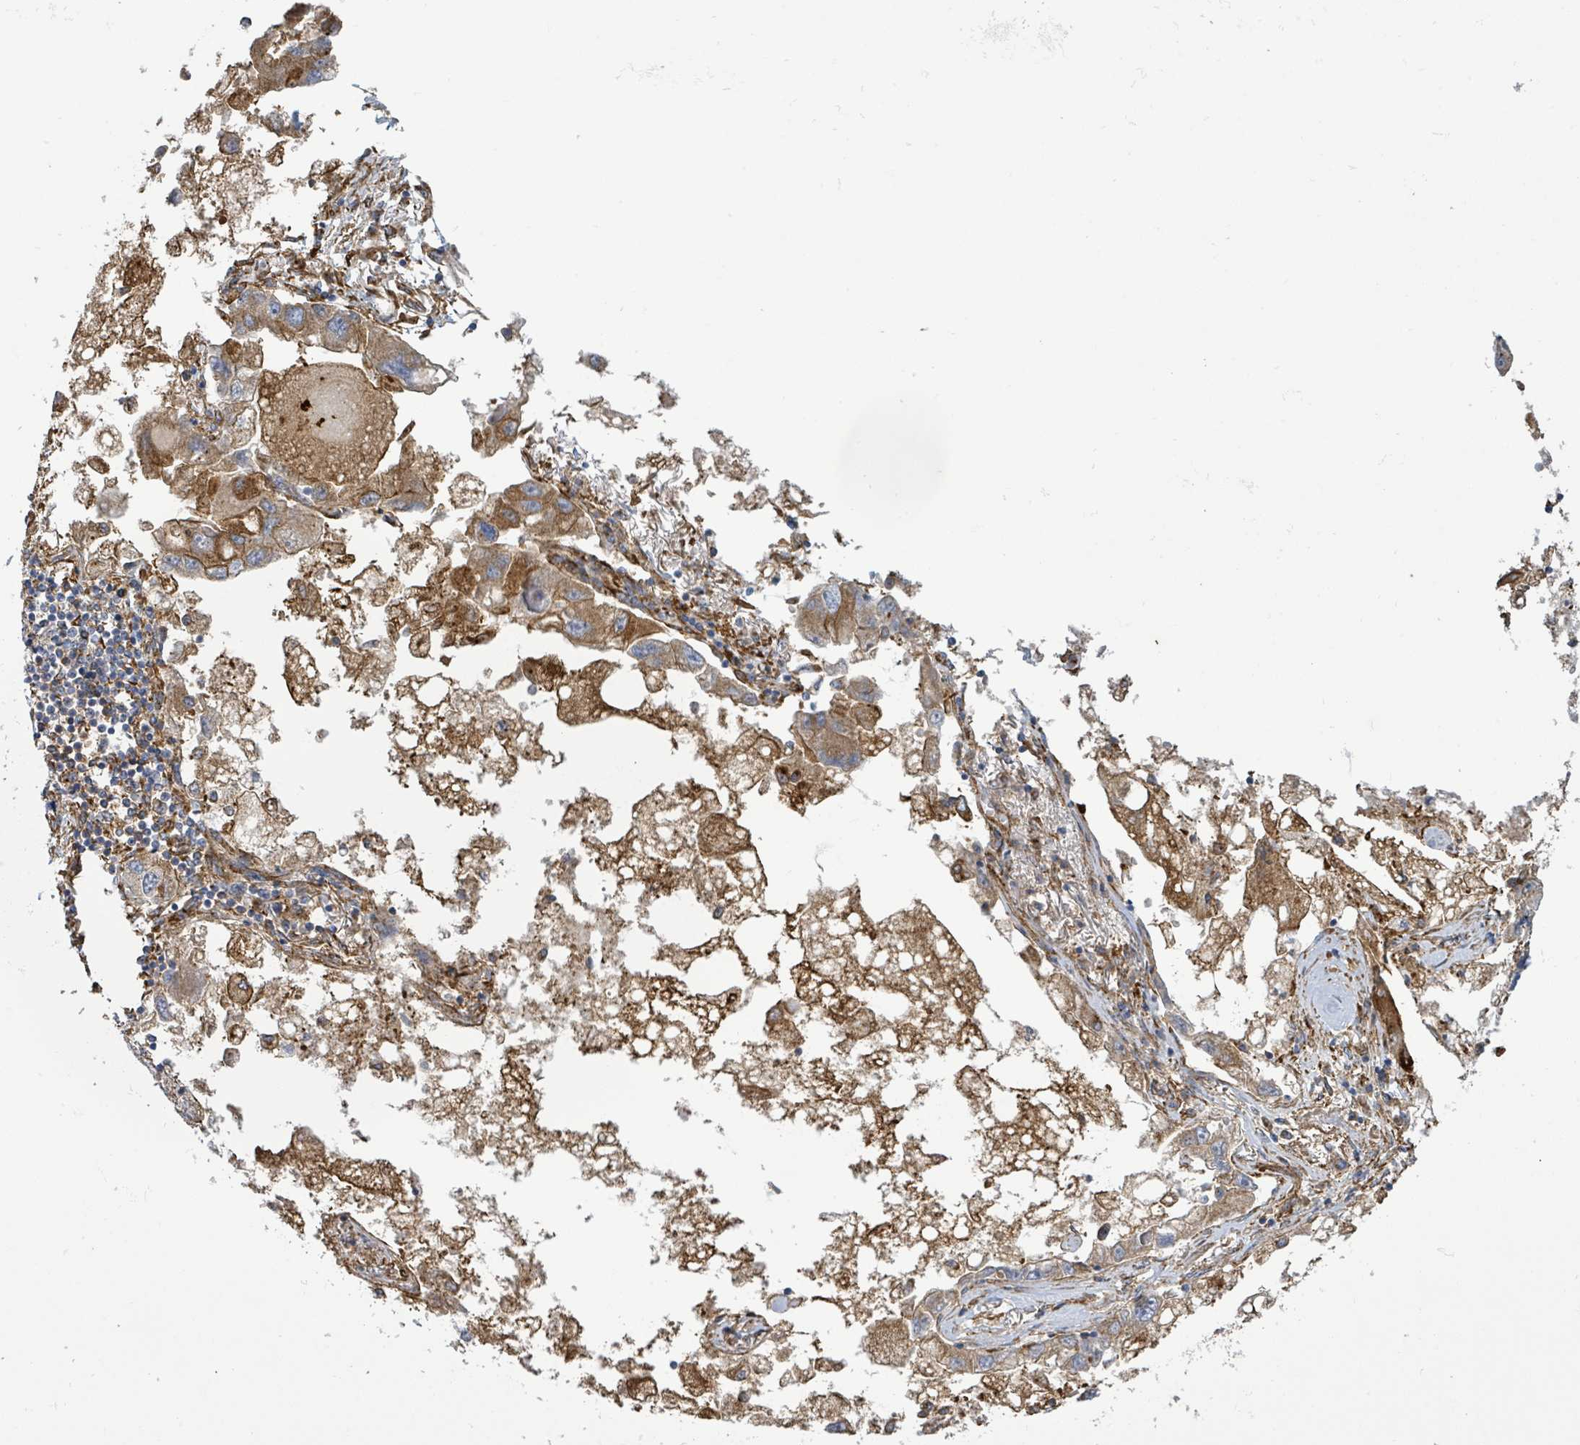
{"staining": {"intensity": "moderate", "quantity": ">75%", "location": "cytoplasmic/membranous"}, "tissue": "lung cancer", "cell_type": "Tumor cells", "image_type": "cancer", "snomed": [{"axis": "morphology", "description": "Adenocarcinoma, NOS"}, {"axis": "topography", "description": "Lung"}], "caption": "Moderate cytoplasmic/membranous protein staining is appreciated in about >75% of tumor cells in lung cancer.", "gene": "EGFL7", "patient": {"sex": "female", "age": 54}}